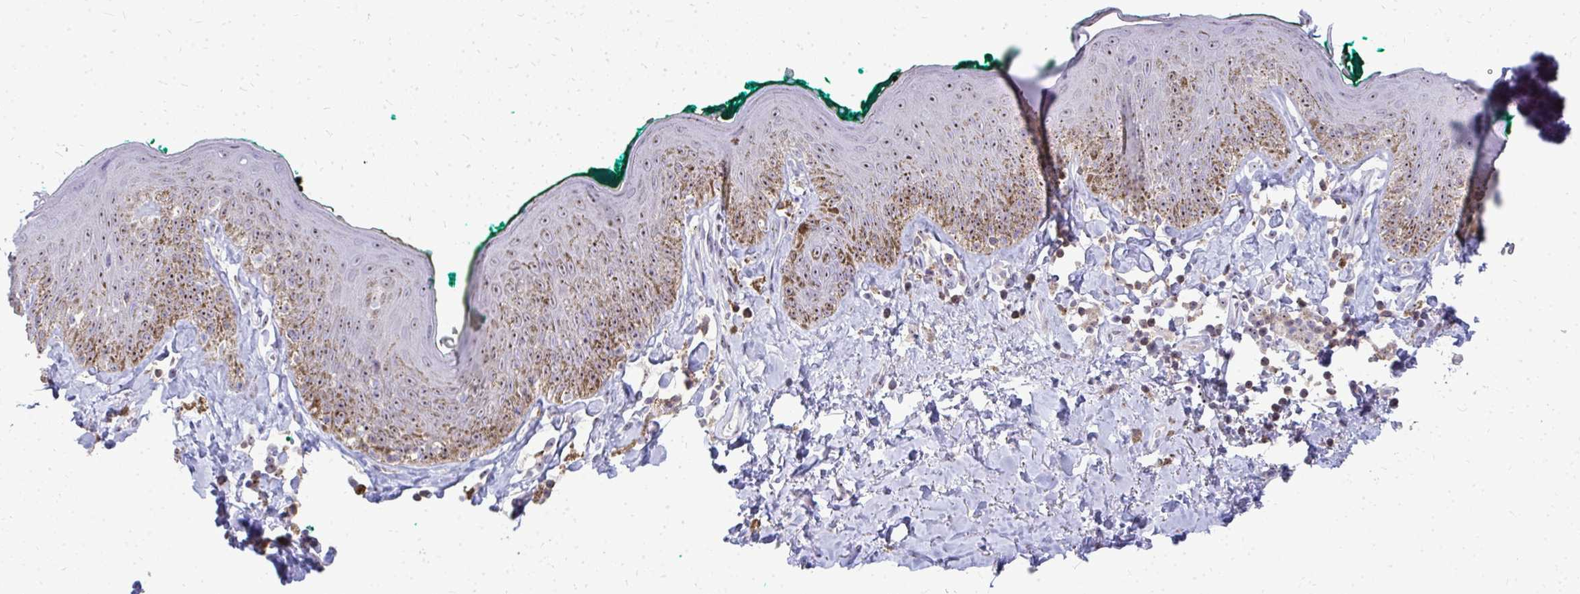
{"staining": {"intensity": "moderate", "quantity": "25%-75%", "location": "nuclear"}, "tissue": "skin", "cell_type": "Epidermal cells", "image_type": "normal", "snomed": [{"axis": "morphology", "description": "Normal tissue, NOS"}, {"axis": "topography", "description": "Vulva"}, {"axis": "topography", "description": "Peripheral nerve tissue"}], "caption": "Human skin stained with a brown dye reveals moderate nuclear positive positivity in about 25%-75% of epidermal cells.", "gene": "FAM9A", "patient": {"sex": "female", "age": 66}}